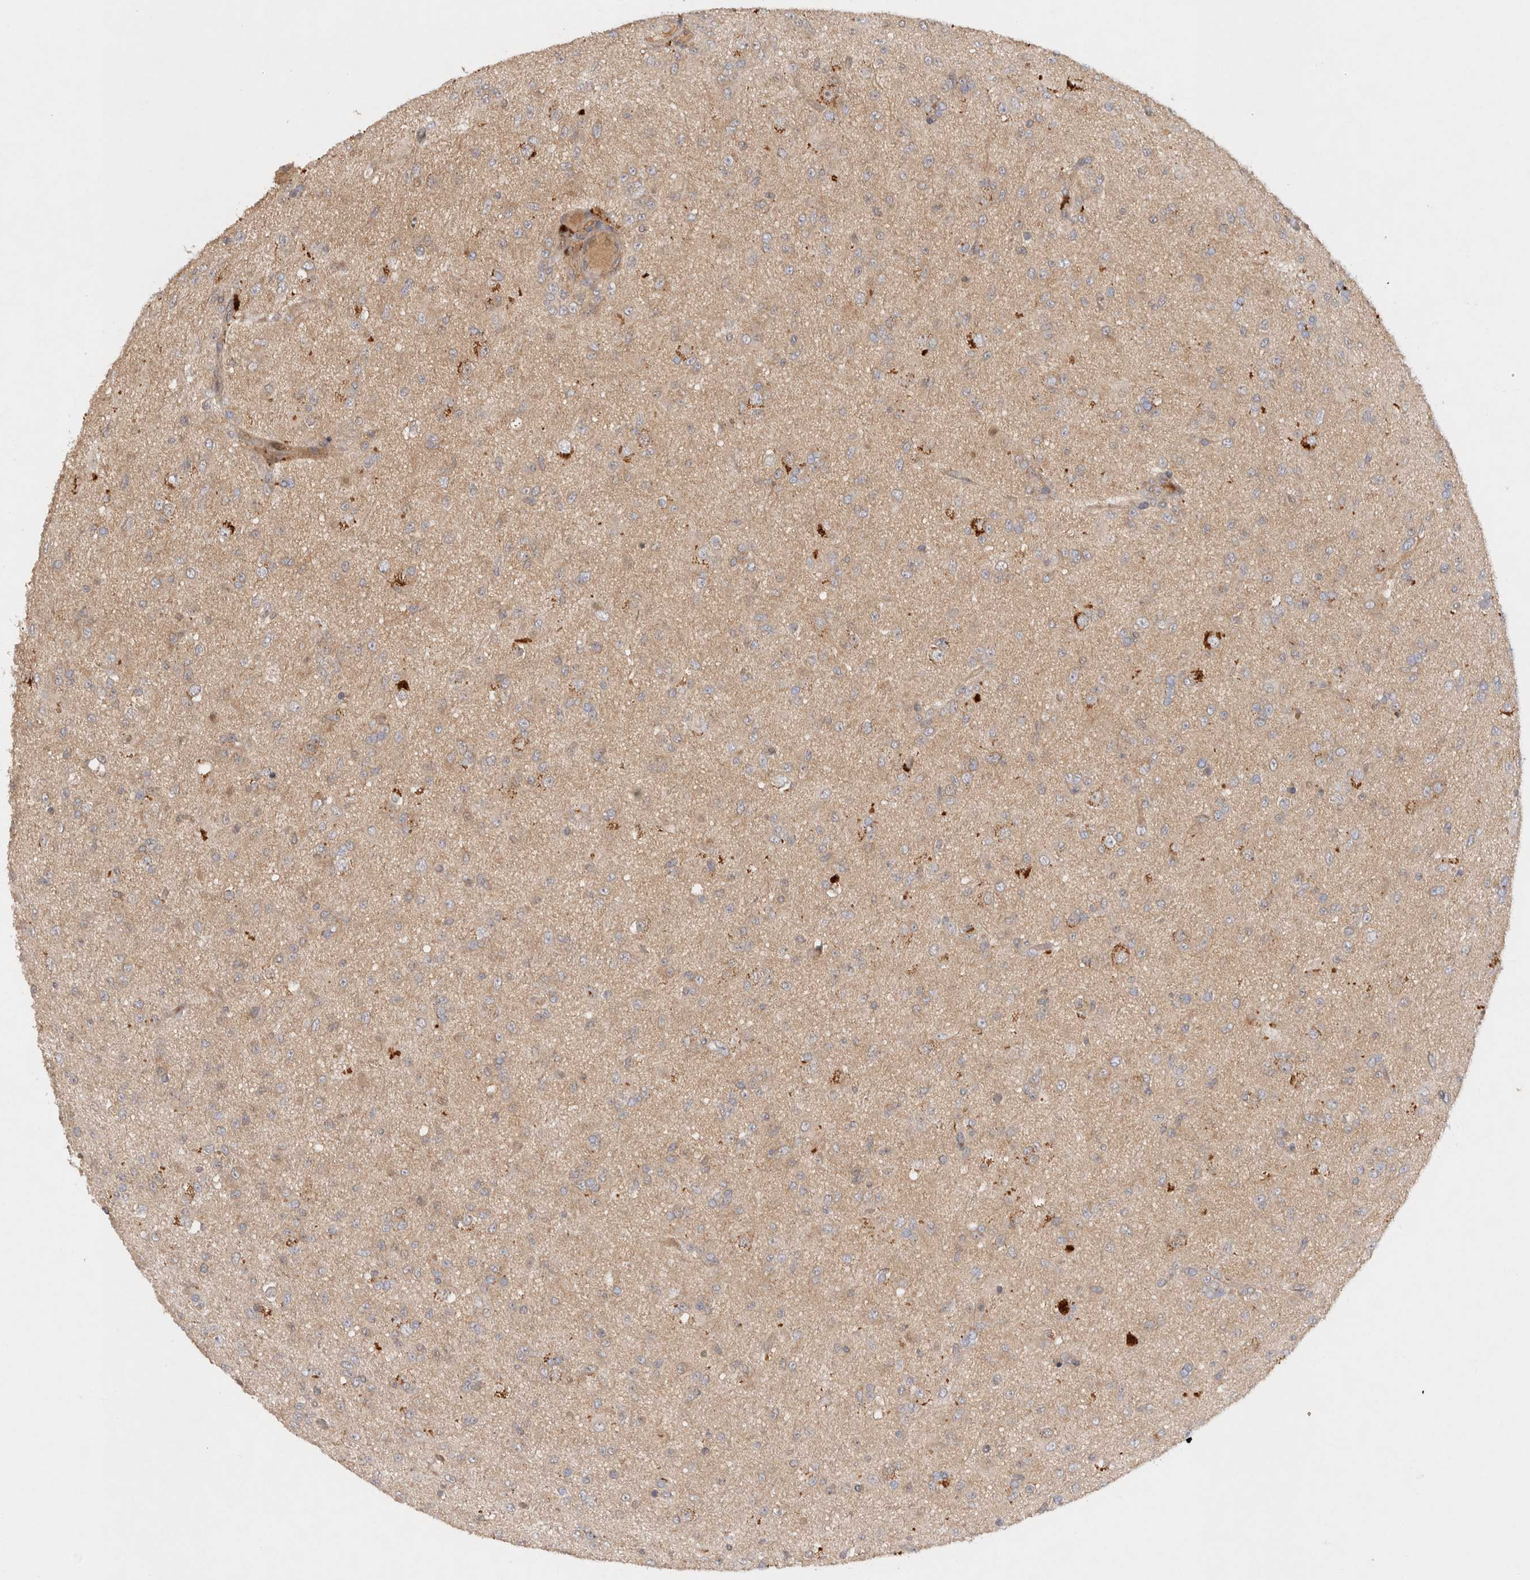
{"staining": {"intensity": "weak", "quantity": ">75%", "location": "cytoplasmic/membranous"}, "tissue": "glioma", "cell_type": "Tumor cells", "image_type": "cancer", "snomed": [{"axis": "morphology", "description": "Glioma, malignant, Low grade"}, {"axis": "topography", "description": "Brain"}], "caption": "Tumor cells exhibit weak cytoplasmic/membranous staining in approximately >75% of cells in glioma.", "gene": "HTT", "patient": {"sex": "male", "age": 65}}